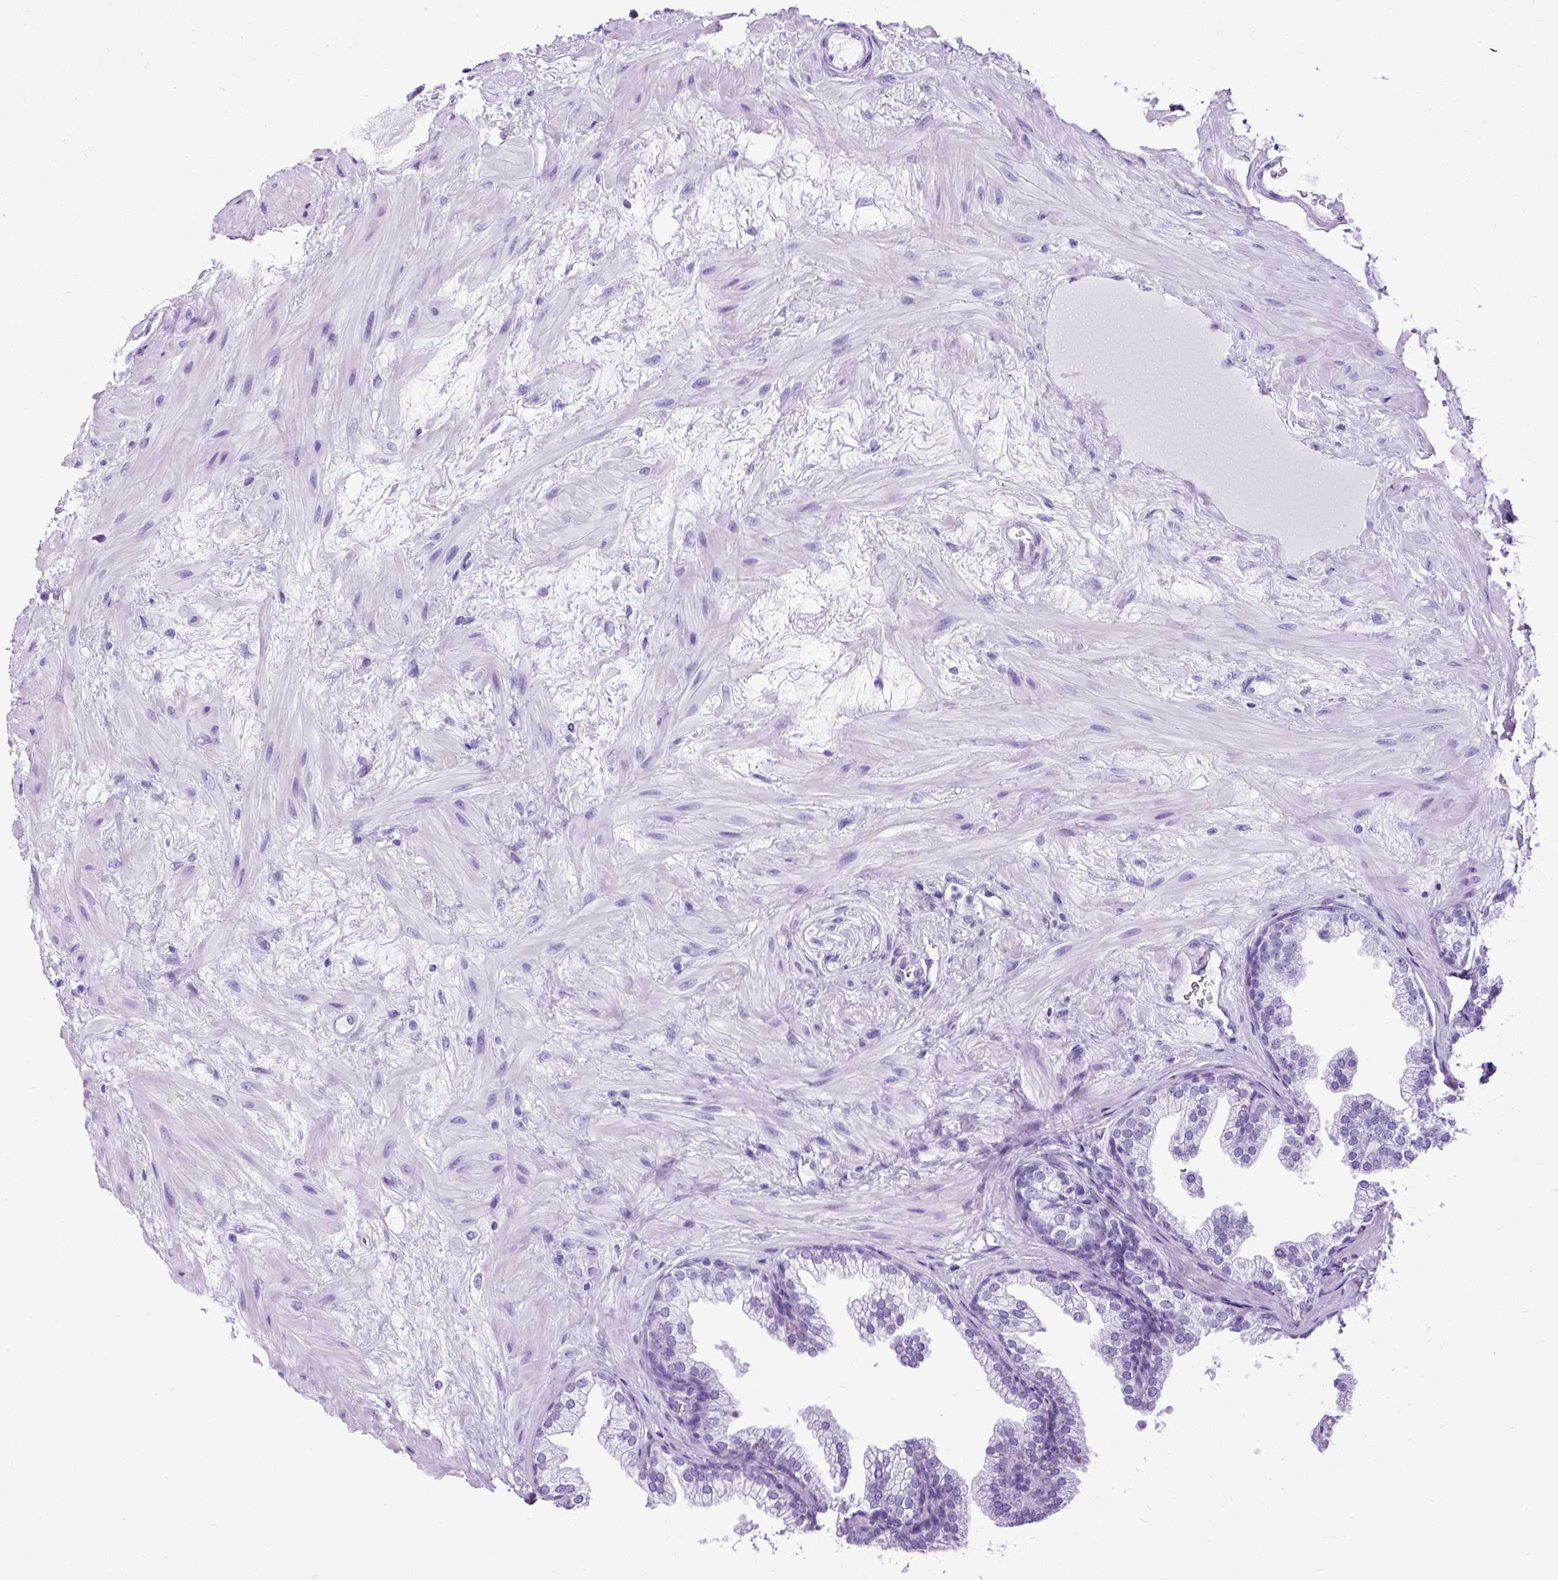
{"staining": {"intensity": "negative", "quantity": "none", "location": "none"}, "tissue": "prostate", "cell_type": "Glandular cells", "image_type": "normal", "snomed": [{"axis": "morphology", "description": "Normal tissue, NOS"}, {"axis": "topography", "description": "Prostate"}], "caption": "IHC micrograph of unremarkable prostate stained for a protein (brown), which exhibits no staining in glandular cells. The staining was performed using DAB (3,3'-diaminobenzidine) to visualize the protein expression in brown, while the nuclei were stained in blue with hematoxylin (Magnification: 20x).", "gene": "PDIA2", "patient": {"sex": "male", "age": 37}}